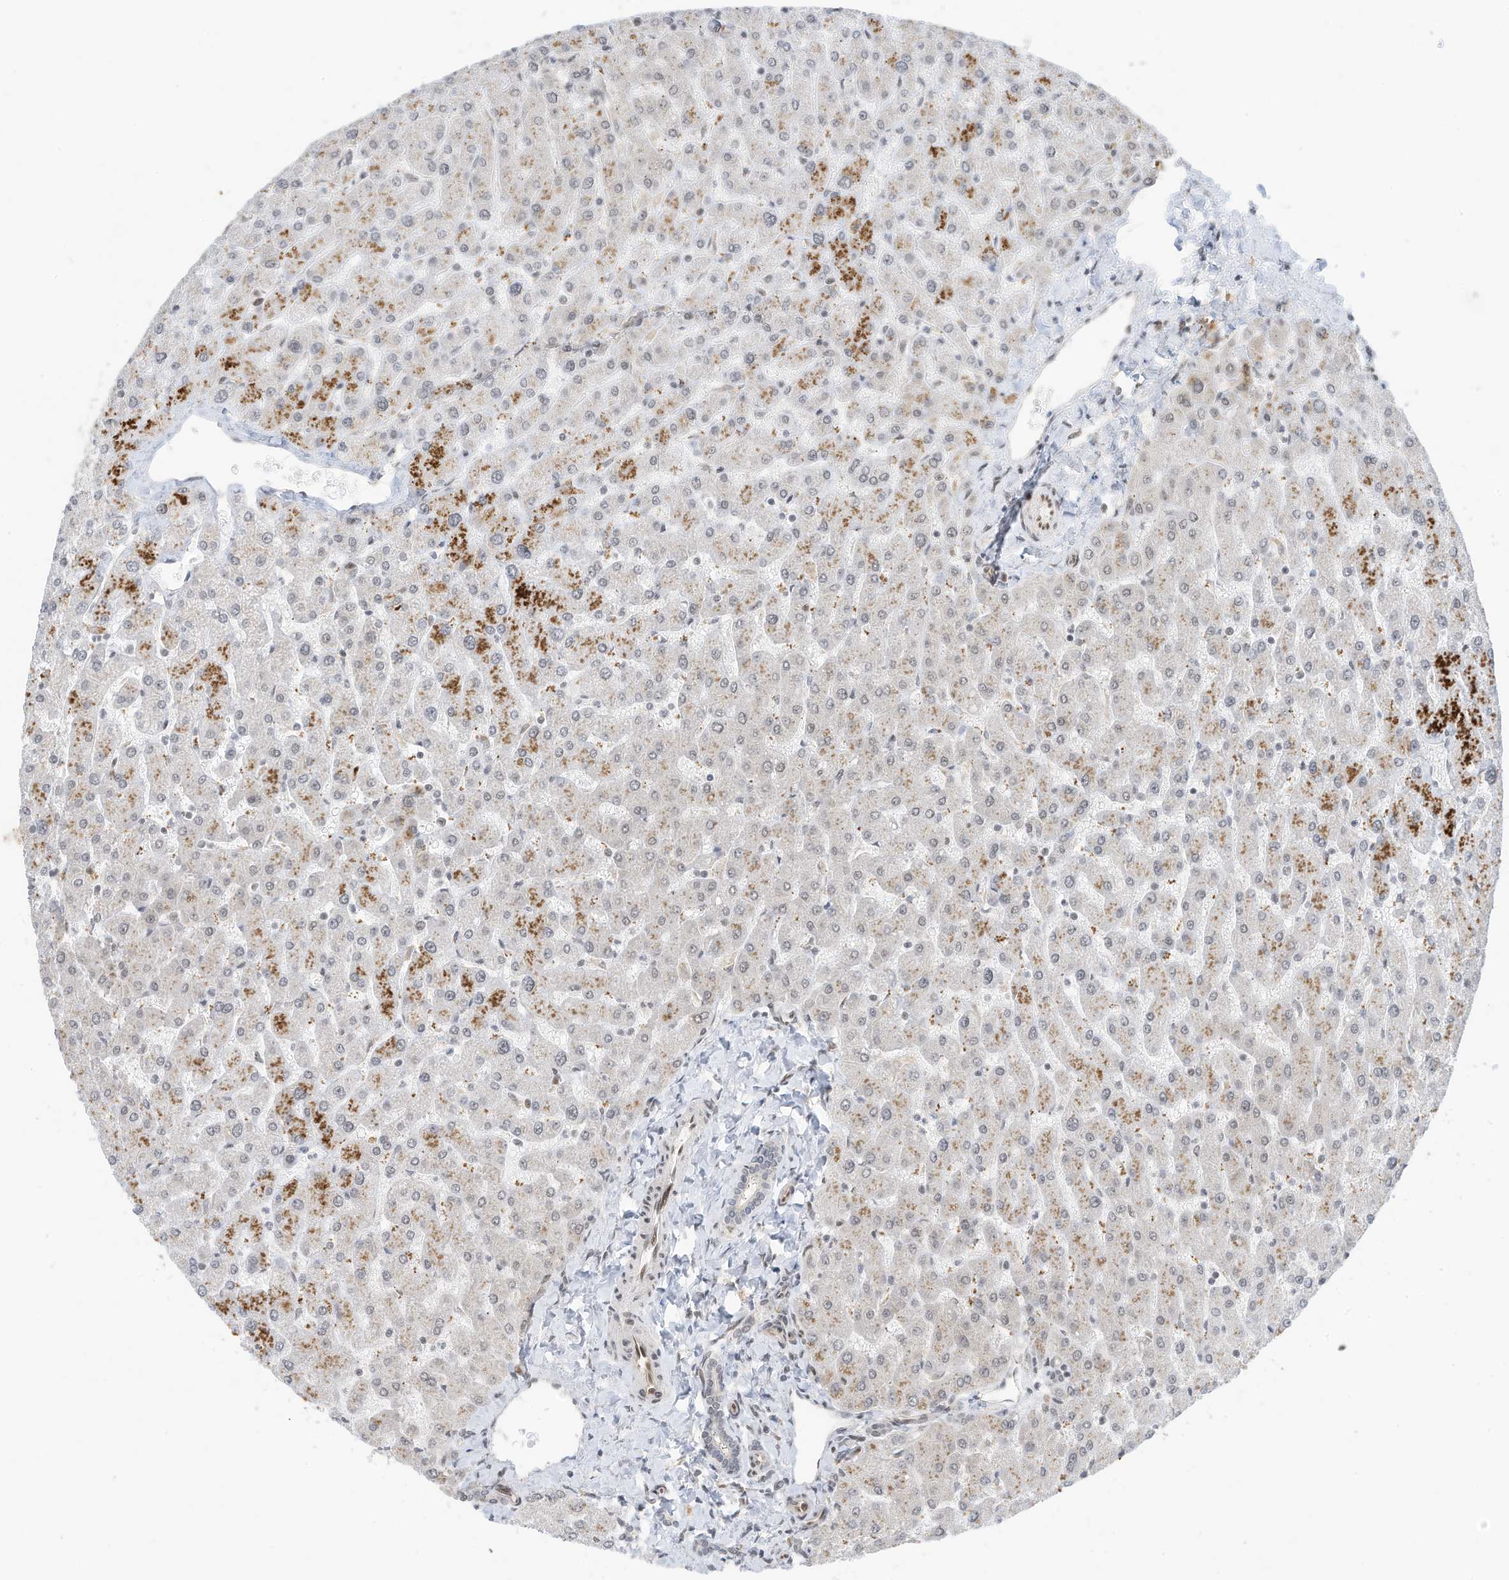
{"staining": {"intensity": "negative", "quantity": "none", "location": "none"}, "tissue": "liver", "cell_type": "Cholangiocytes", "image_type": "normal", "snomed": [{"axis": "morphology", "description": "Normal tissue, NOS"}, {"axis": "topography", "description": "Liver"}], "caption": "Protein analysis of normal liver shows no significant staining in cholangiocytes. Nuclei are stained in blue.", "gene": "AURKAIP1", "patient": {"sex": "male", "age": 55}}